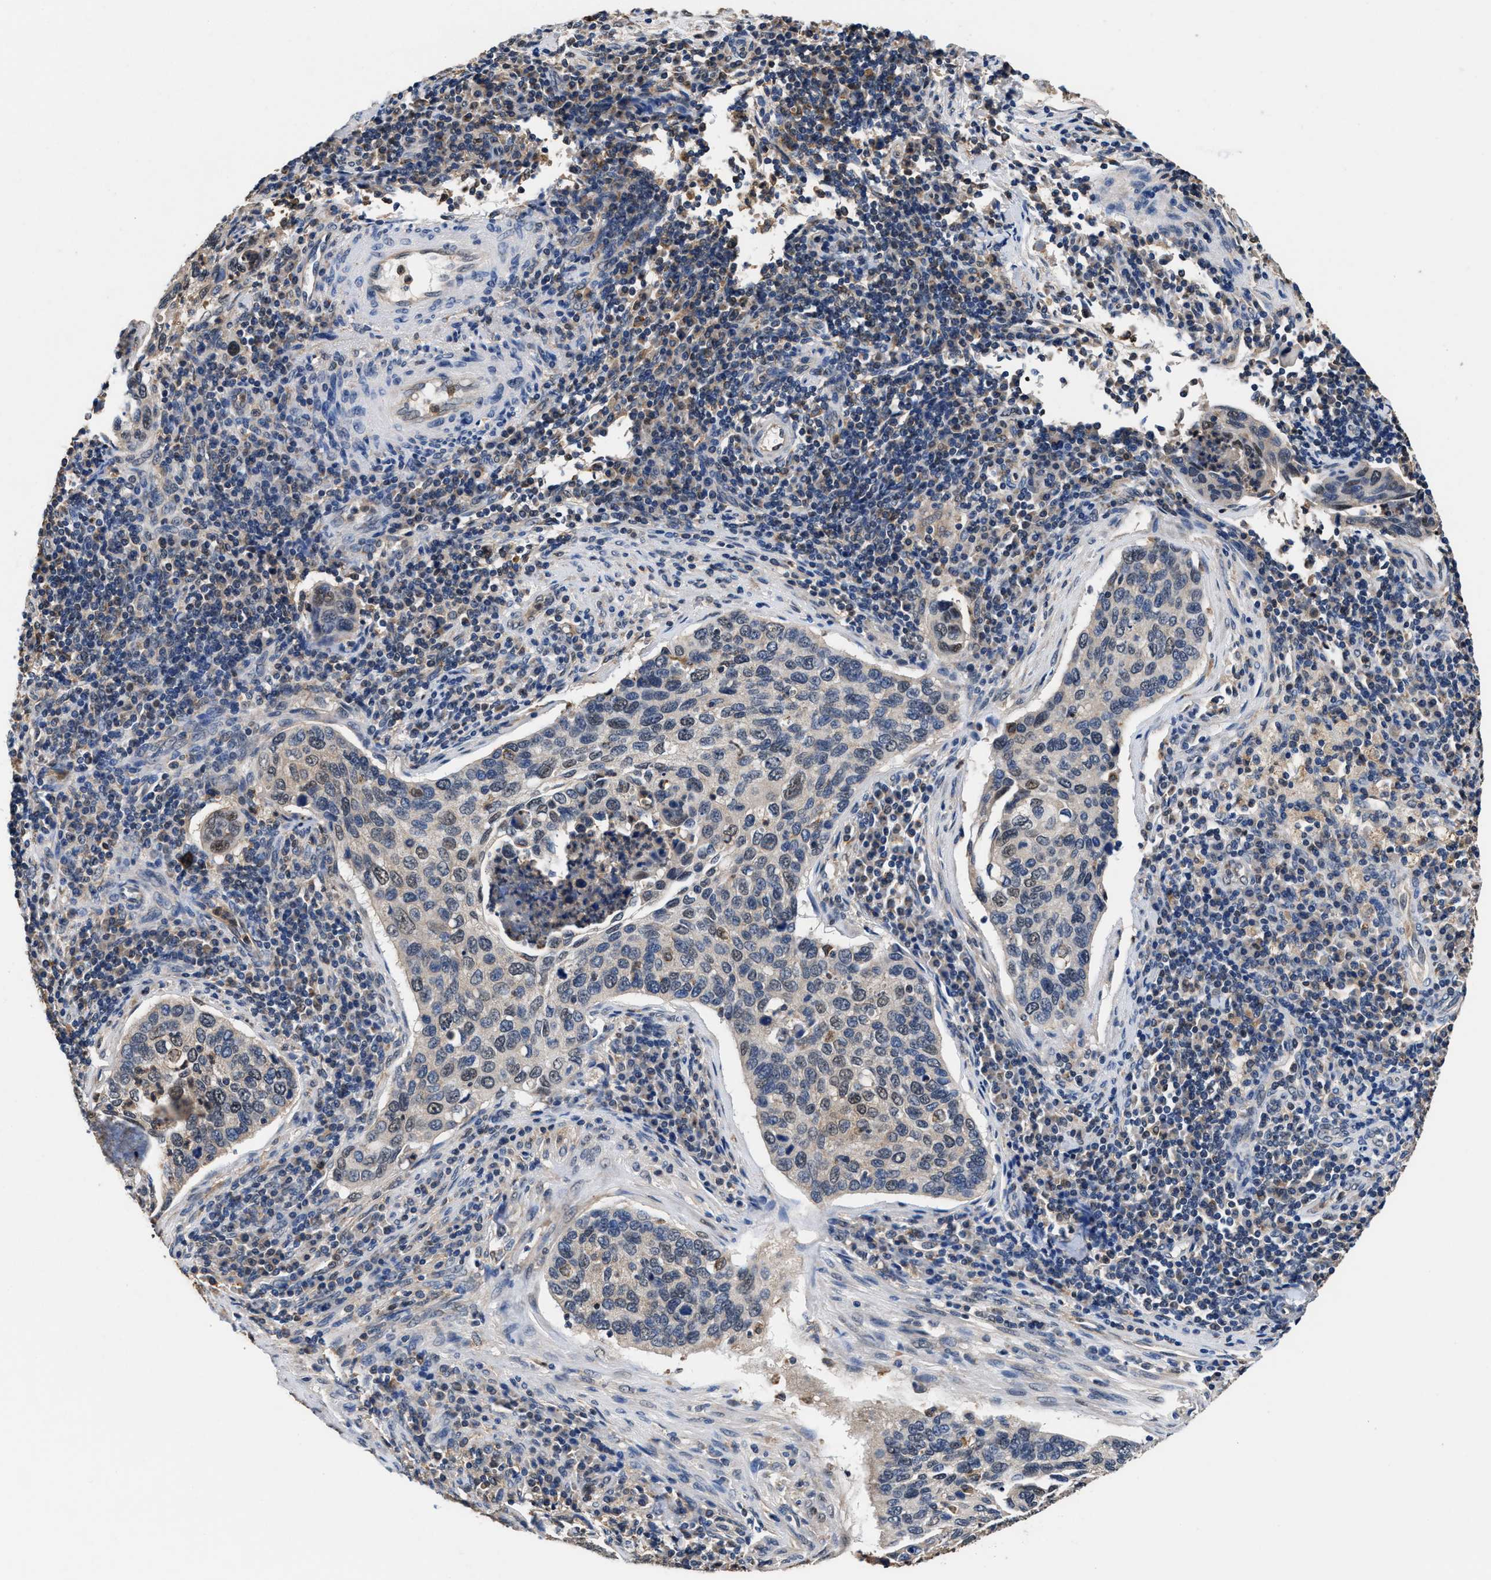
{"staining": {"intensity": "weak", "quantity": "<25%", "location": "cytoplasmic/membranous,nuclear"}, "tissue": "cervical cancer", "cell_type": "Tumor cells", "image_type": "cancer", "snomed": [{"axis": "morphology", "description": "Squamous cell carcinoma, NOS"}, {"axis": "topography", "description": "Cervix"}], "caption": "Tumor cells are negative for brown protein staining in squamous cell carcinoma (cervical). (Brightfield microscopy of DAB (3,3'-diaminobenzidine) immunohistochemistry (IHC) at high magnification).", "gene": "ACLY", "patient": {"sex": "female", "age": 53}}